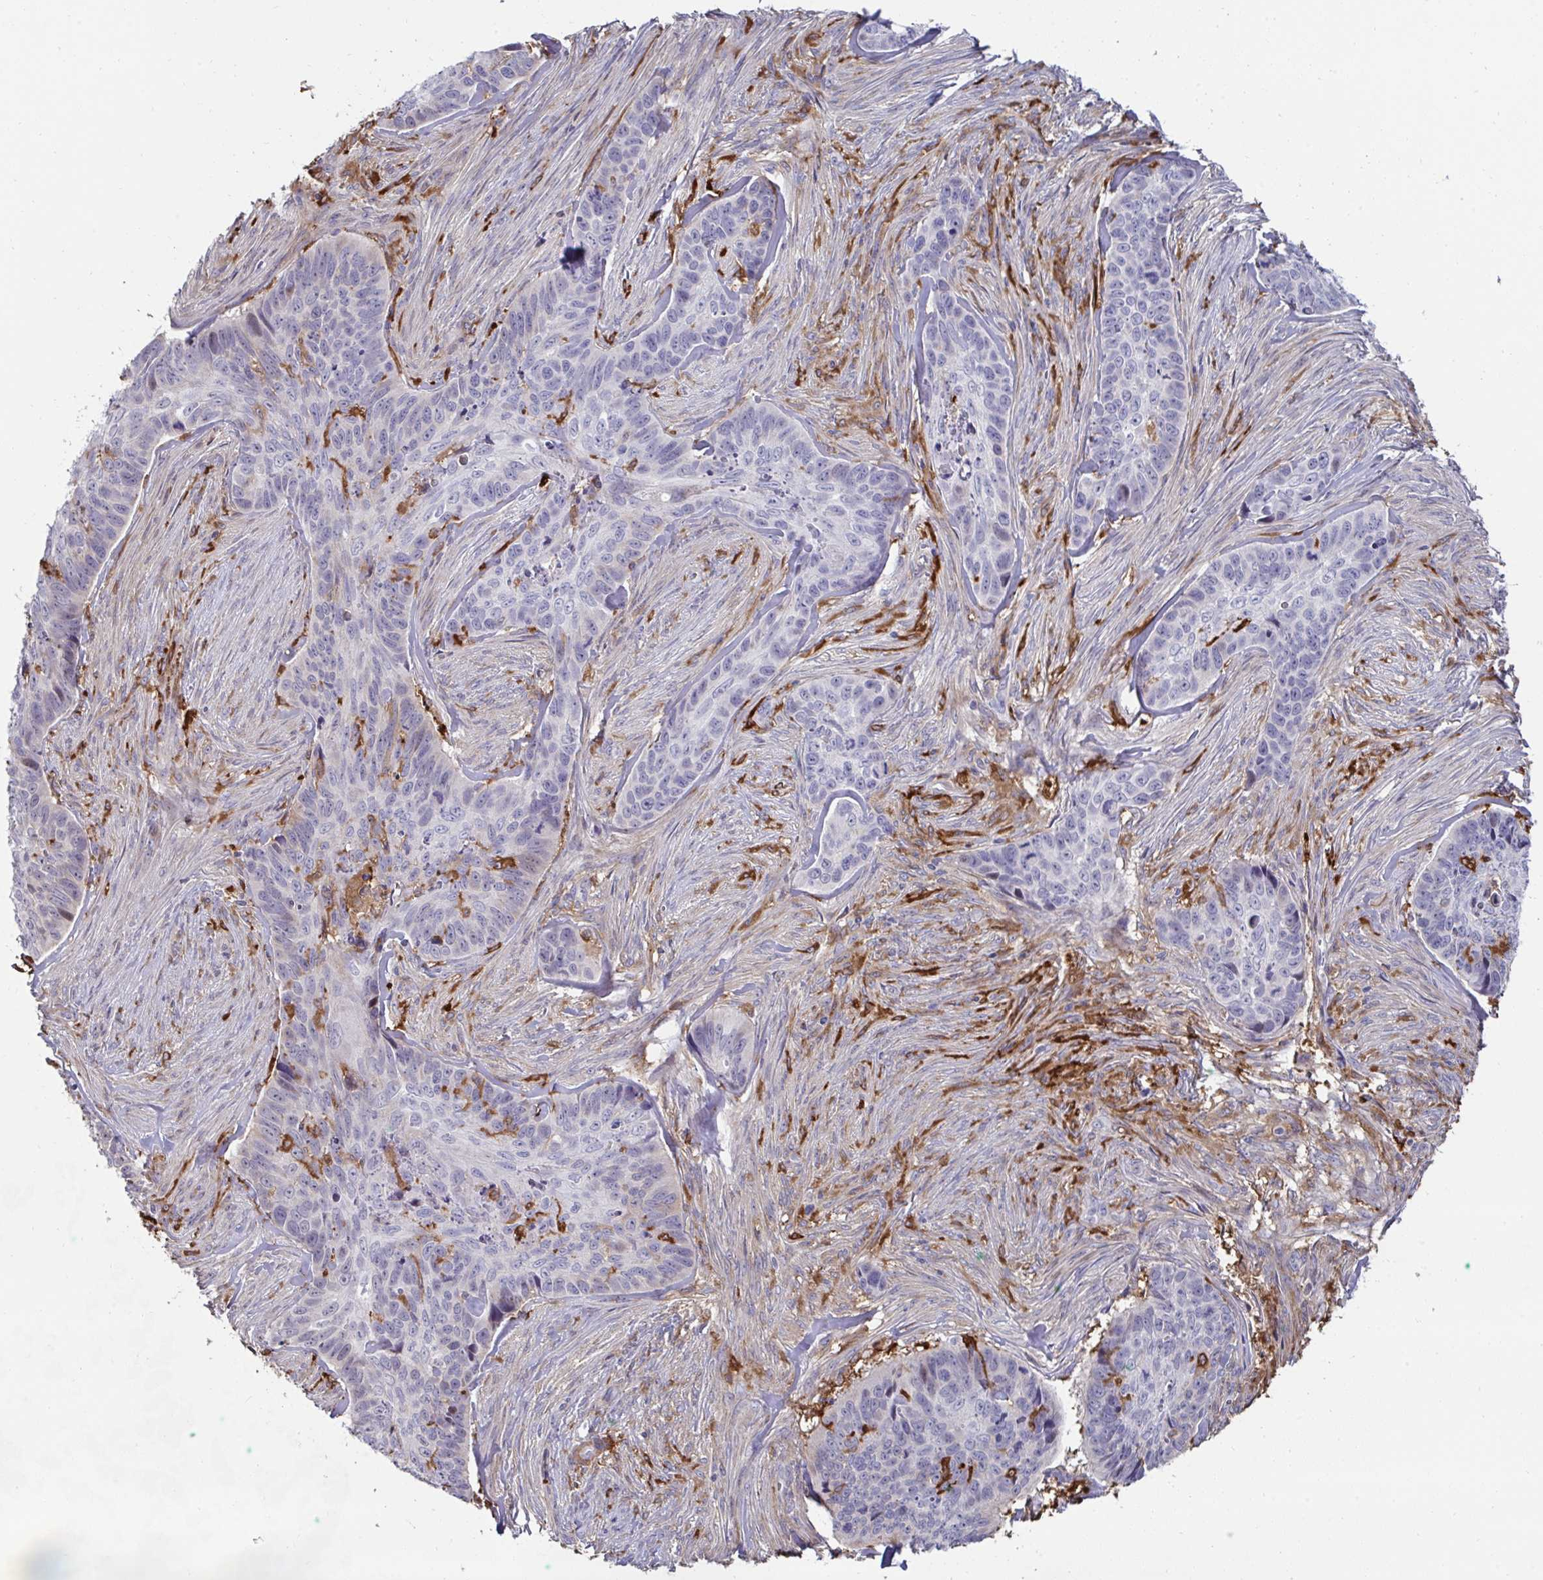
{"staining": {"intensity": "negative", "quantity": "none", "location": "none"}, "tissue": "skin cancer", "cell_type": "Tumor cells", "image_type": "cancer", "snomed": [{"axis": "morphology", "description": "Basal cell carcinoma"}, {"axis": "topography", "description": "Skin"}], "caption": "DAB immunohistochemical staining of skin basal cell carcinoma reveals no significant expression in tumor cells.", "gene": "FBXL13", "patient": {"sex": "female", "age": 82}}